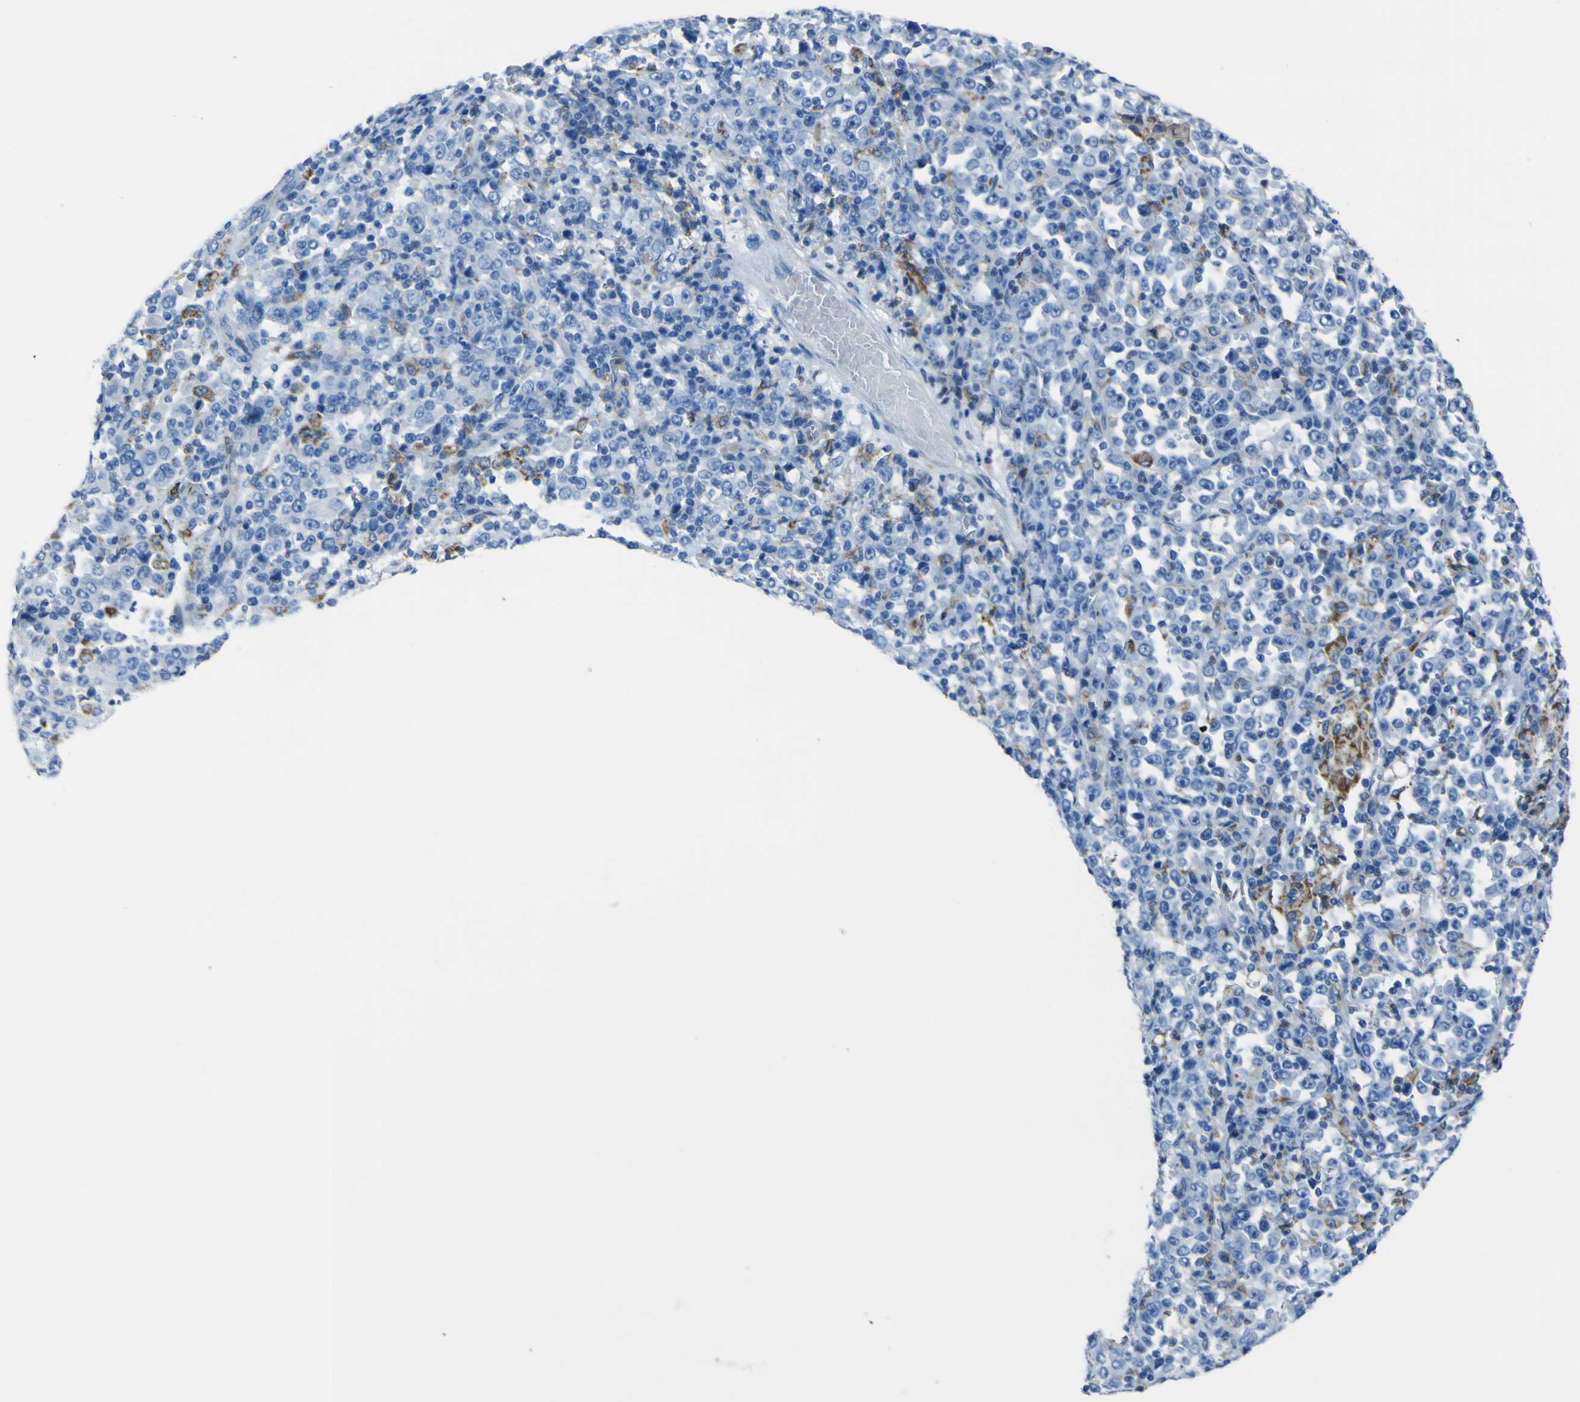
{"staining": {"intensity": "moderate", "quantity": "<25%", "location": "cytoplasmic/membranous"}, "tissue": "stomach cancer", "cell_type": "Tumor cells", "image_type": "cancer", "snomed": [{"axis": "morphology", "description": "Normal tissue, NOS"}, {"axis": "morphology", "description": "Adenocarcinoma, NOS"}, {"axis": "topography", "description": "Stomach, upper"}, {"axis": "topography", "description": "Stomach"}], "caption": "This is a histology image of immunohistochemistry staining of stomach cancer (adenocarcinoma), which shows moderate staining in the cytoplasmic/membranous of tumor cells.", "gene": "ACSL1", "patient": {"sex": "male", "age": 59}}